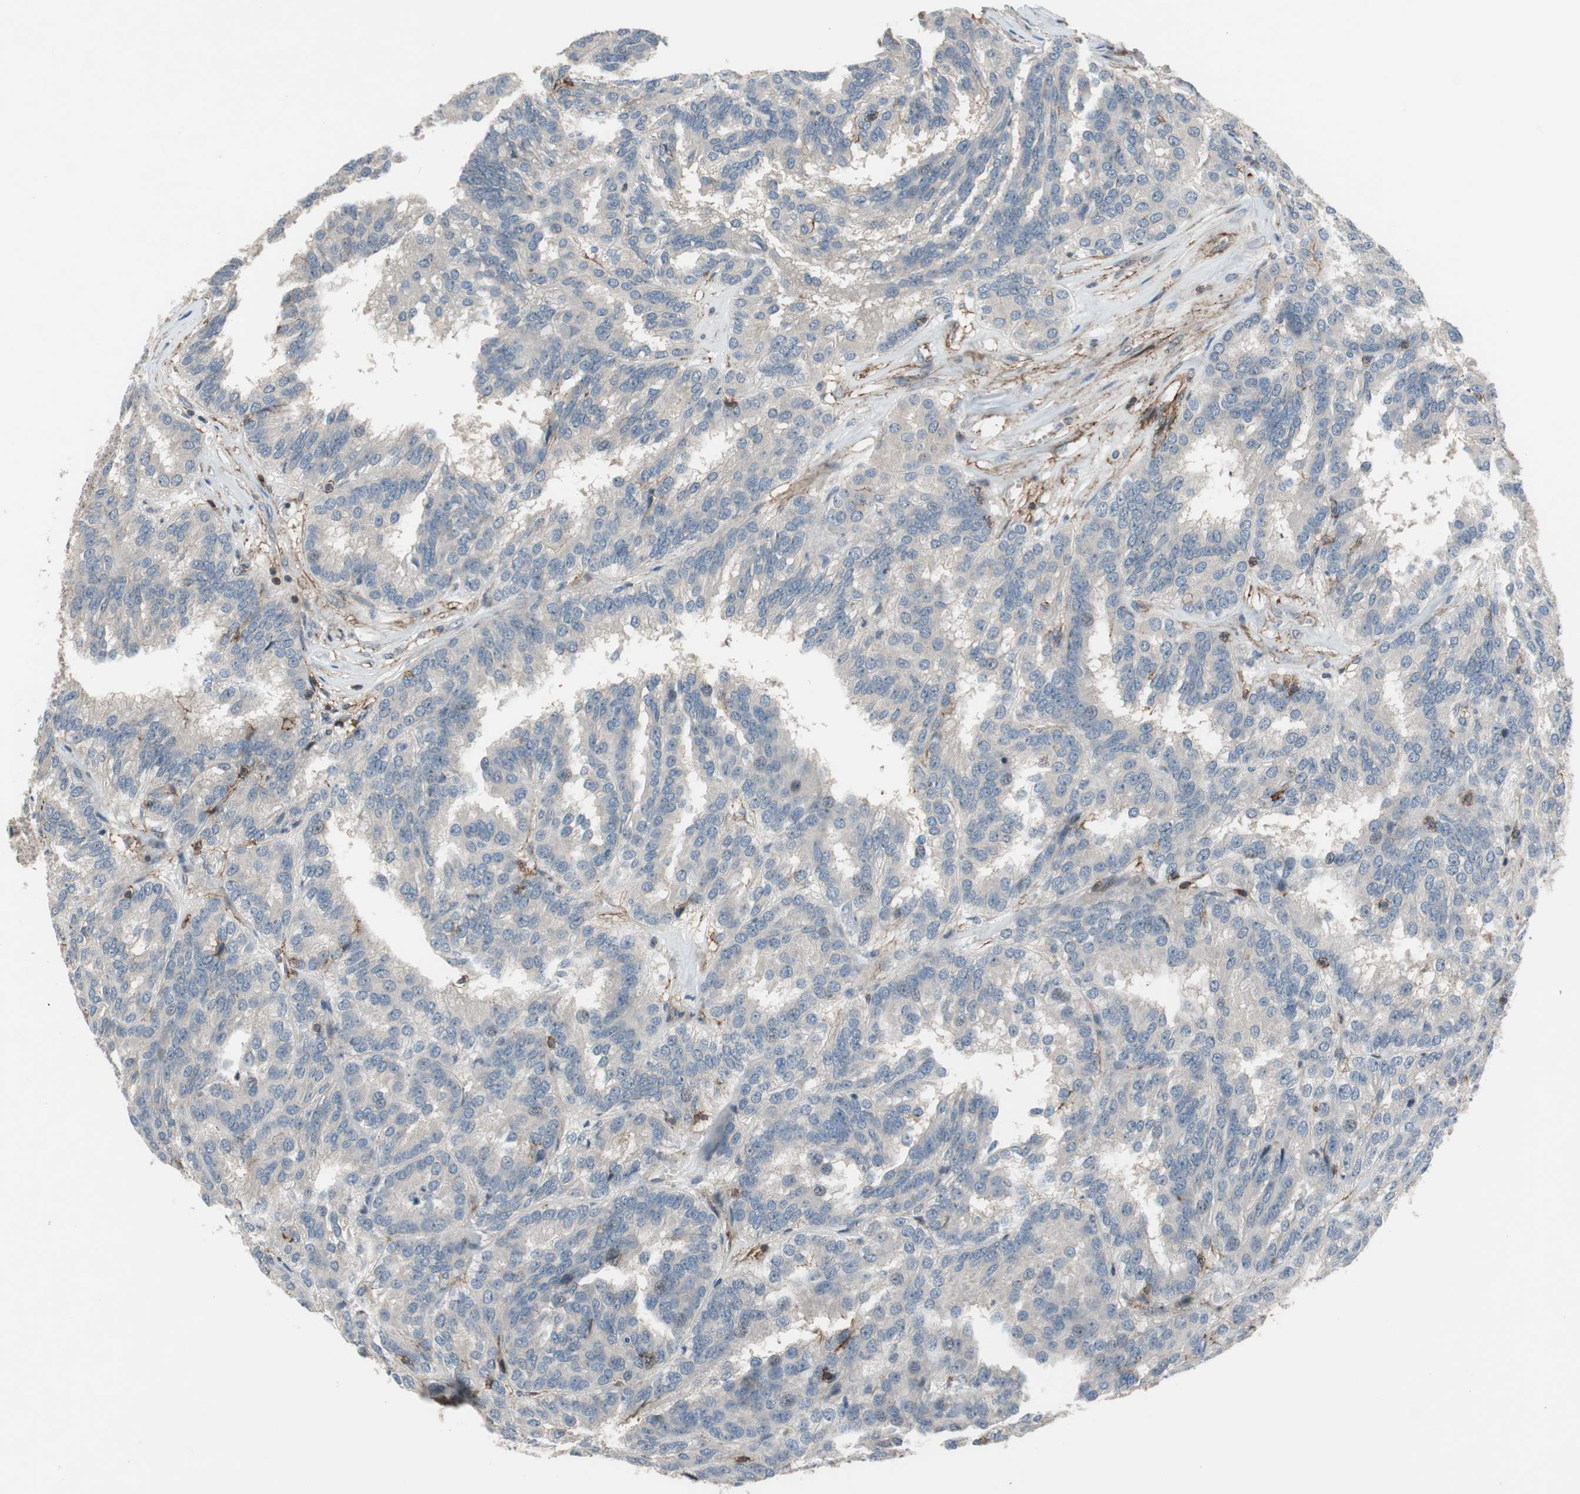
{"staining": {"intensity": "negative", "quantity": "none", "location": "none"}, "tissue": "renal cancer", "cell_type": "Tumor cells", "image_type": "cancer", "snomed": [{"axis": "morphology", "description": "Adenocarcinoma, NOS"}, {"axis": "topography", "description": "Kidney"}], "caption": "The immunohistochemistry micrograph has no significant positivity in tumor cells of renal cancer tissue.", "gene": "GRHL1", "patient": {"sex": "male", "age": 46}}